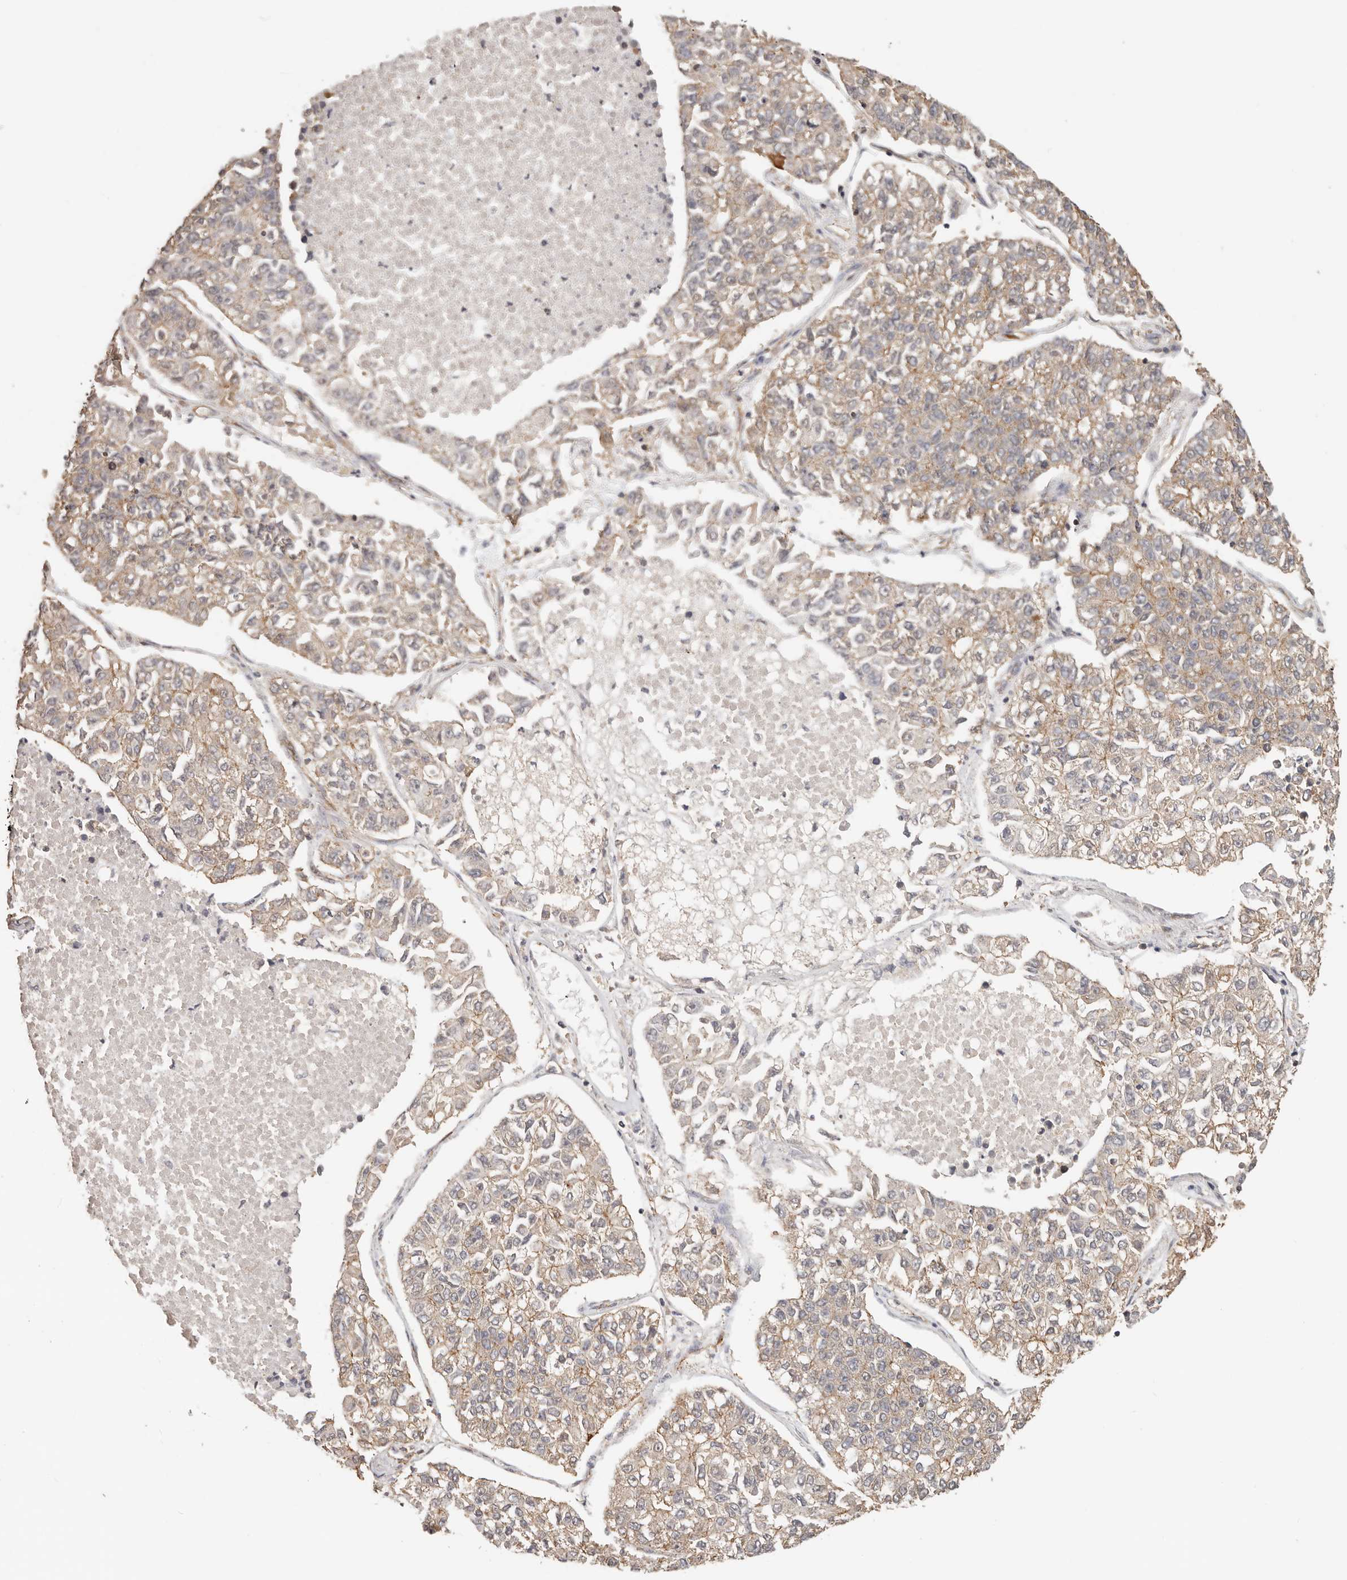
{"staining": {"intensity": "weak", "quantity": ">75%", "location": "cytoplasmic/membranous"}, "tissue": "lung cancer", "cell_type": "Tumor cells", "image_type": "cancer", "snomed": [{"axis": "morphology", "description": "Adenocarcinoma, NOS"}, {"axis": "topography", "description": "Lung"}], "caption": "Weak cytoplasmic/membranous staining for a protein is present in approximately >75% of tumor cells of lung cancer using immunohistochemistry.", "gene": "AFDN", "patient": {"sex": "male", "age": 49}}